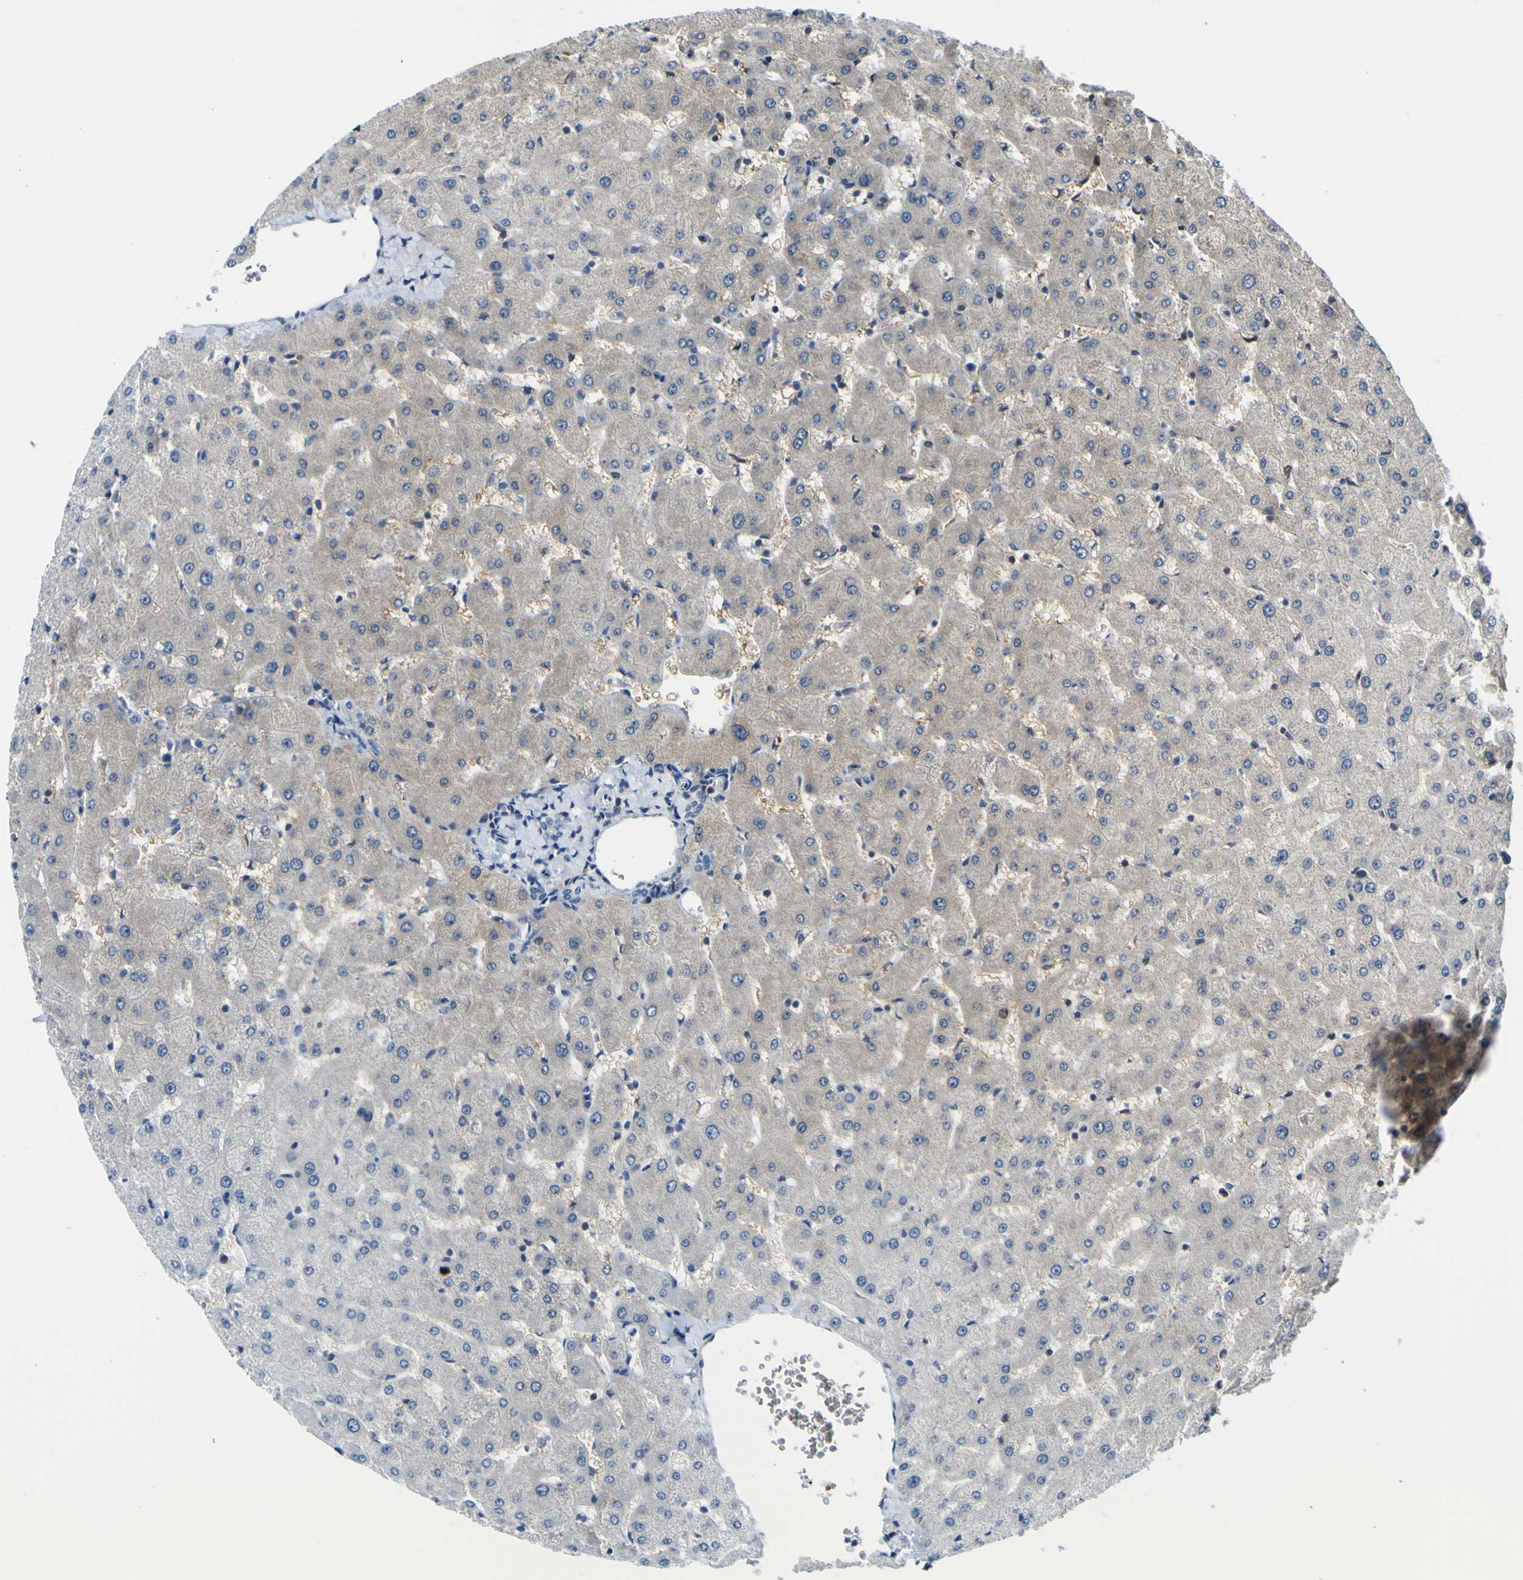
{"staining": {"intensity": "negative", "quantity": "none", "location": "none"}, "tissue": "liver", "cell_type": "Cholangiocytes", "image_type": "normal", "snomed": [{"axis": "morphology", "description": "Normal tissue, NOS"}, {"axis": "topography", "description": "Liver"}], "caption": "Histopathology image shows no protein positivity in cholangiocytes of benign liver. Nuclei are stained in blue.", "gene": "KDM7A", "patient": {"sex": "female", "age": 63}}